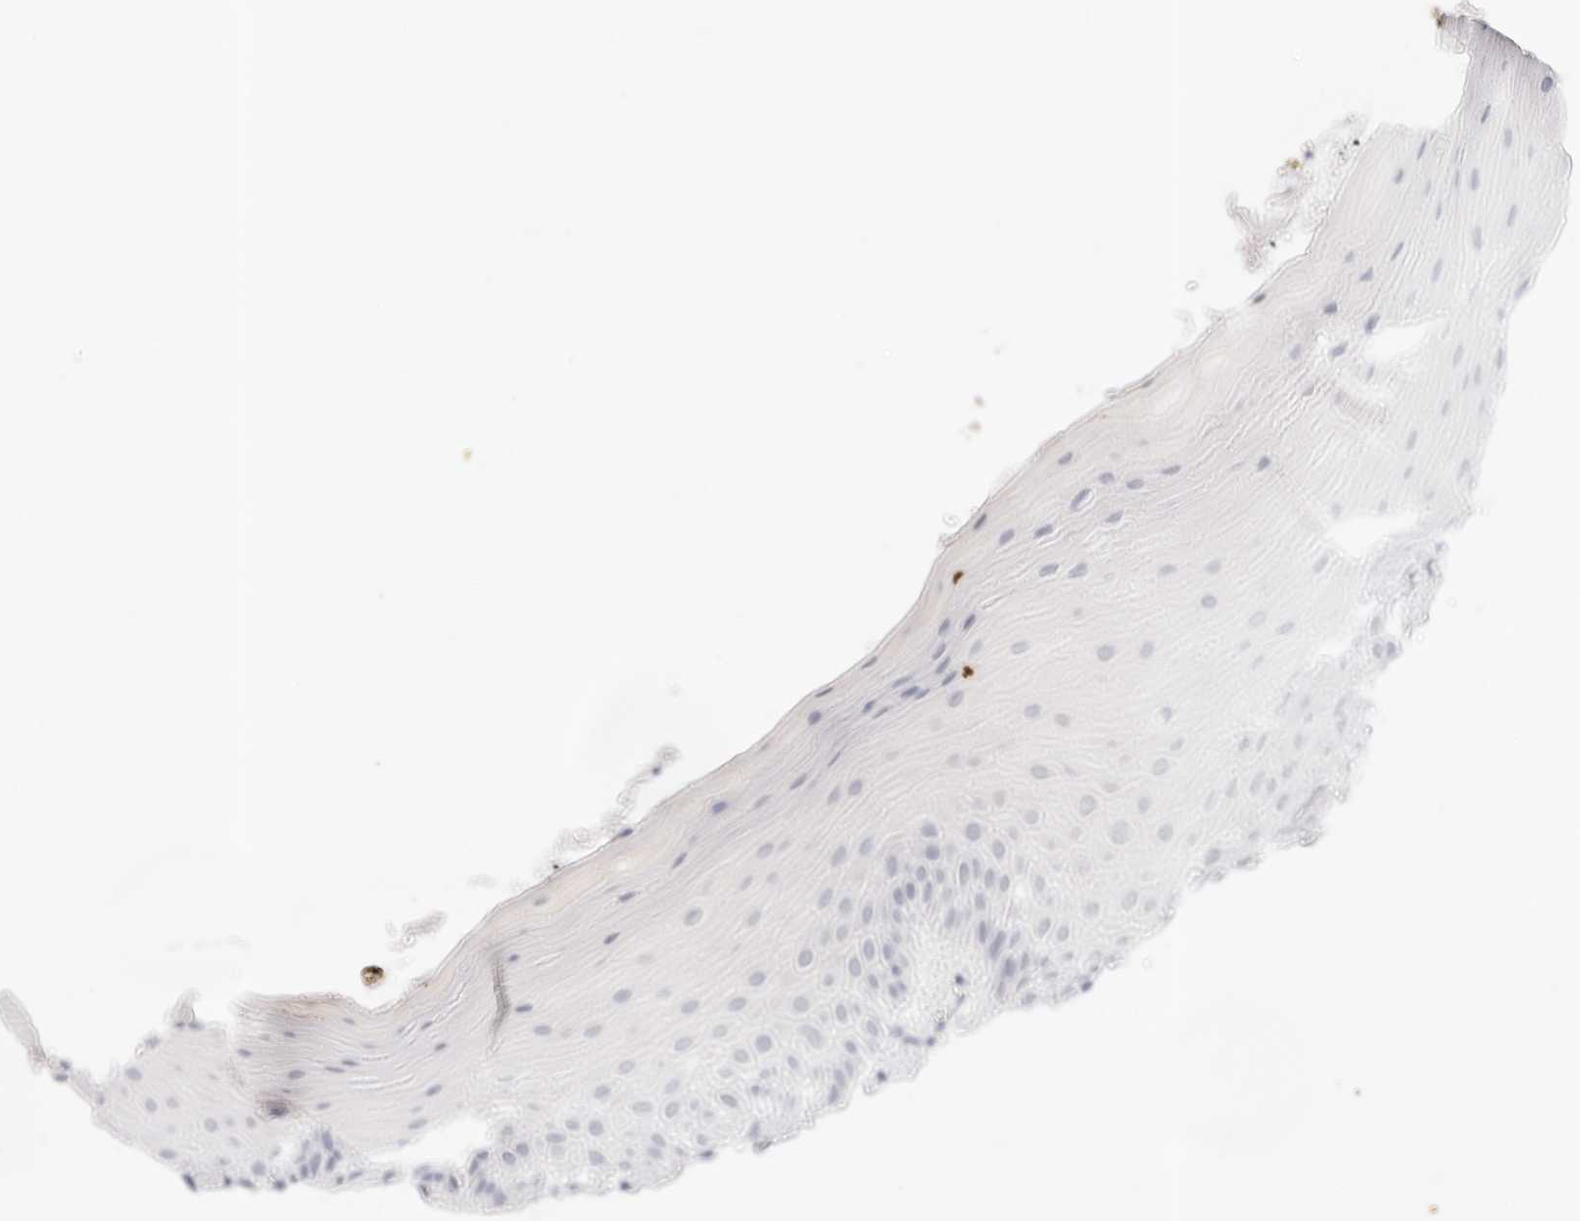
{"staining": {"intensity": "negative", "quantity": "none", "location": "none"}, "tissue": "oral mucosa", "cell_type": "Squamous epithelial cells", "image_type": "normal", "snomed": [{"axis": "morphology", "description": "Normal tissue, NOS"}, {"axis": "topography", "description": "Oral tissue"}], "caption": "This is an immunohistochemistry (IHC) image of unremarkable human oral mucosa. There is no positivity in squamous epithelial cells.", "gene": "GPR156", "patient": {"sex": "male", "age": 66}}